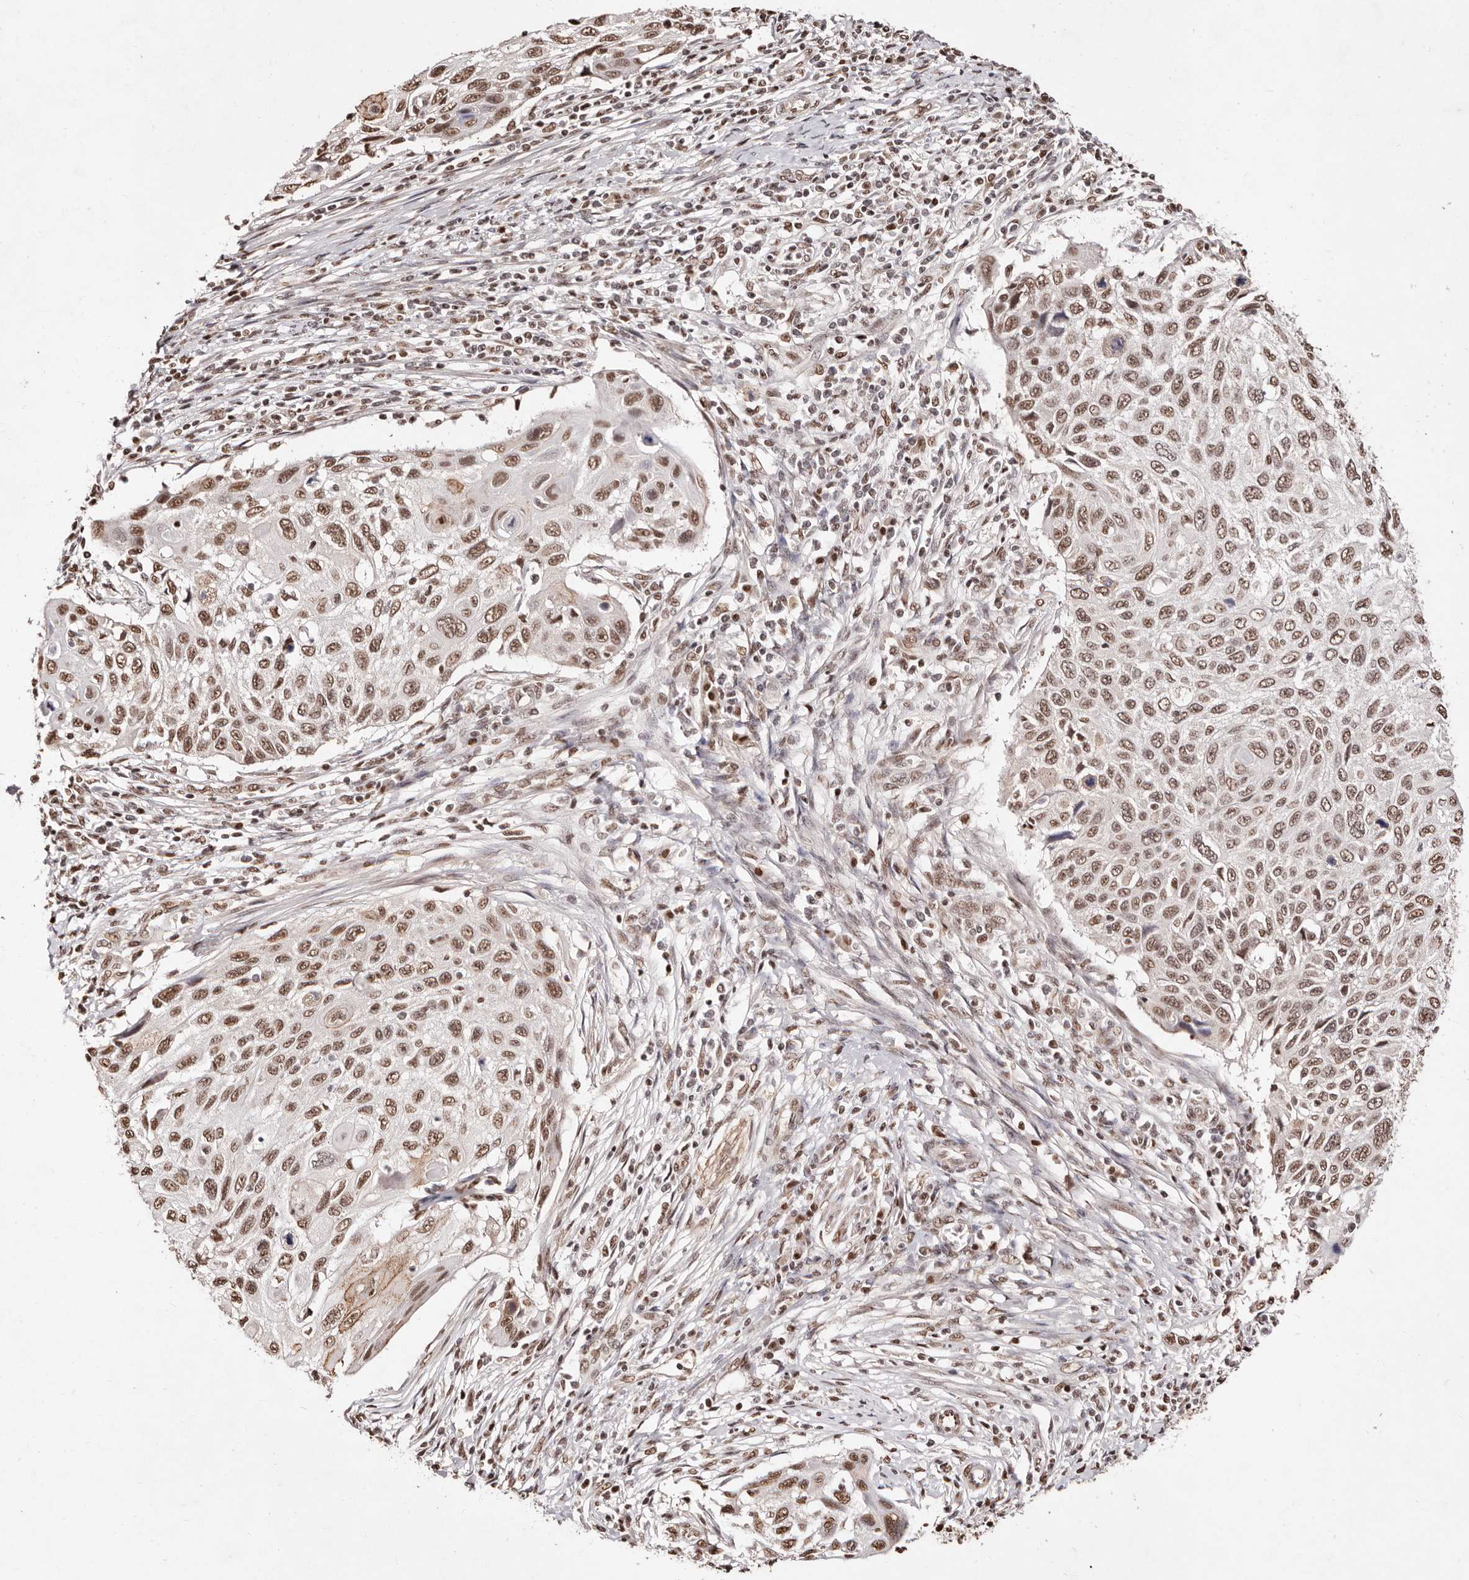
{"staining": {"intensity": "moderate", "quantity": ">75%", "location": "nuclear"}, "tissue": "cervical cancer", "cell_type": "Tumor cells", "image_type": "cancer", "snomed": [{"axis": "morphology", "description": "Squamous cell carcinoma, NOS"}, {"axis": "topography", "description": "Cervix"}], "caption": "Immunohistochemical staining of human squamous cell carcinoma (cervical) displays moderate nuclear protein expression in about >75% of tumor cells.", "gene": "BICRAL", "patient": {"sex": "female", "age": 70}}